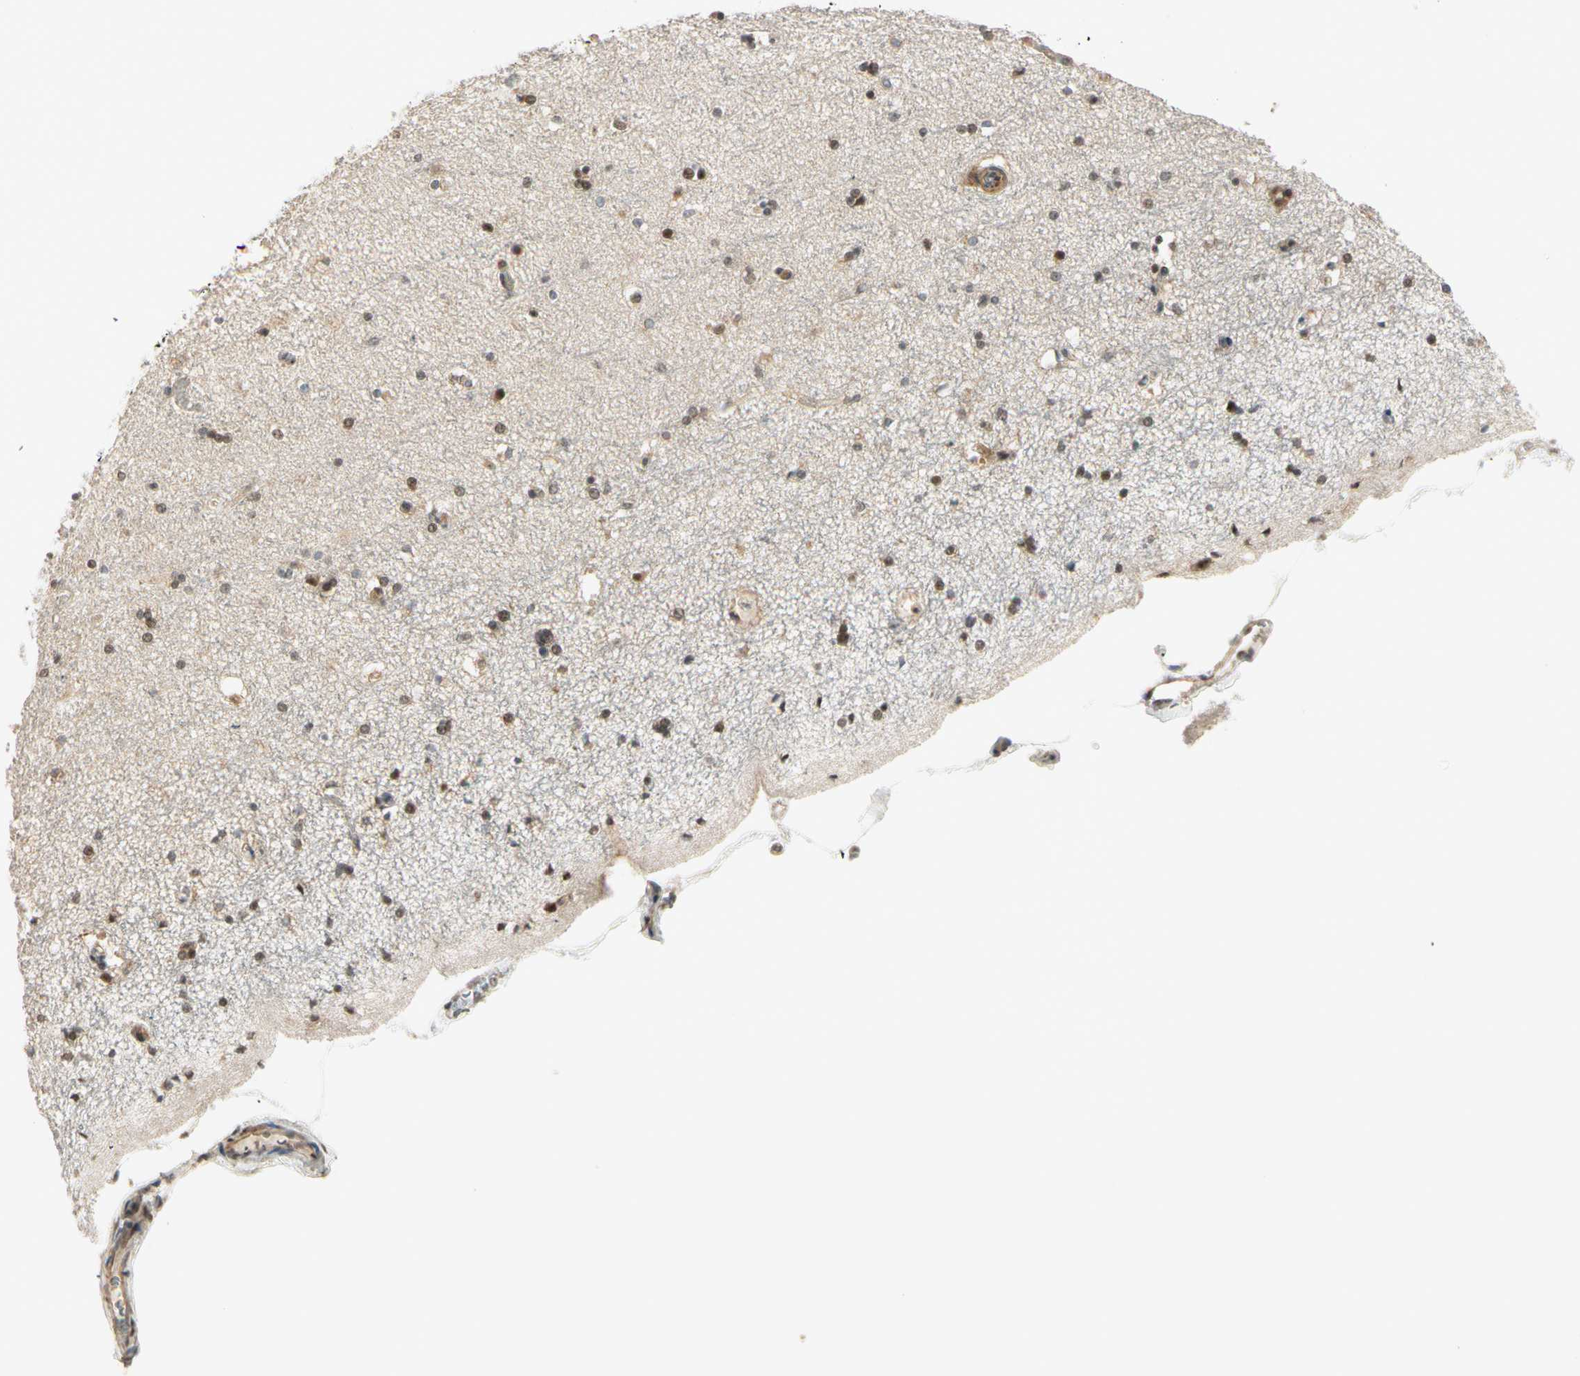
{"staining": {"intensity": "negative", "quantity": "none", "location": "none"}, "tissue": "hippocampus", "cell_type": "Glial cells", "image_type": "normal", "snomed": [{"axis": "morphology", "description": "Normal tissue, NOS"}, {"axis": "topography", "description": "Hippocampus"}], "caption": "The immunohistochemistry (IHC) image has no significant expression in glial cells of hippocampus. (DAB immunohistochemistry visualized using brightfield microscopy, high magnification).", "gene": "MCPH1", "patient": {"sex": "female", "age": 54}}